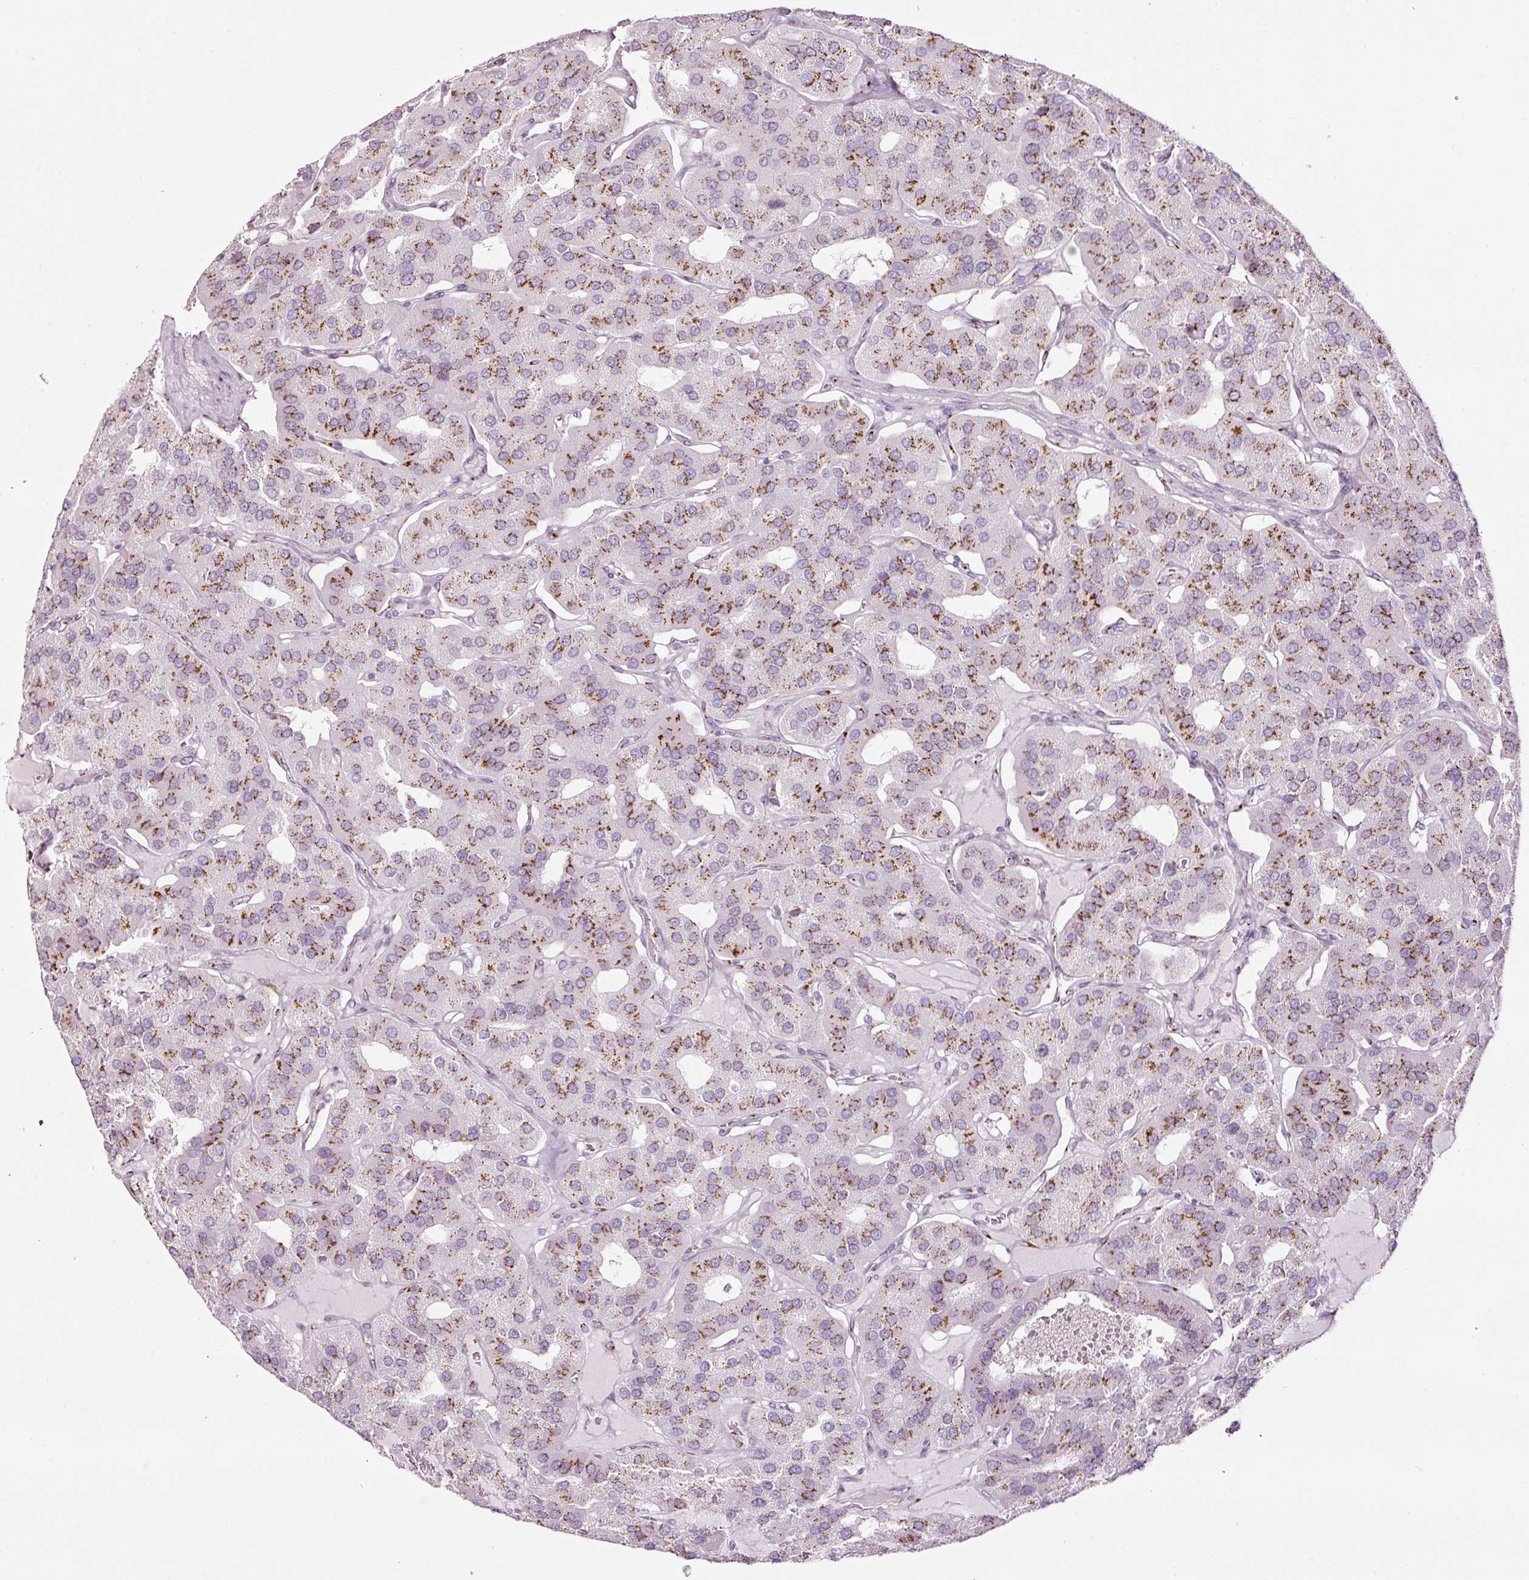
{"staining": {"intensity": "moderate", "quantity": ">75%", "location": "cytoplasmic/membranous"}, "tissue": "parathyroid gland", "cell_type": "Glandular cells", "image_type": "normal", "snomed": [{"axis": "morphology", "description": "Normal tissue, NOS"}, {"axis": "morphology", "description": "Adenoma, NOS"}, {"axis": "topography", "description": "Parathyroid gland"}], "caption": "Moderate cytoplasmic/membranous staining for a protein is present in approximately >75% of glandular cells of unremarkable parathyroid gland using IHC.", "gene": "SDF4", "patient": {"sex": "female", "age": 86}}